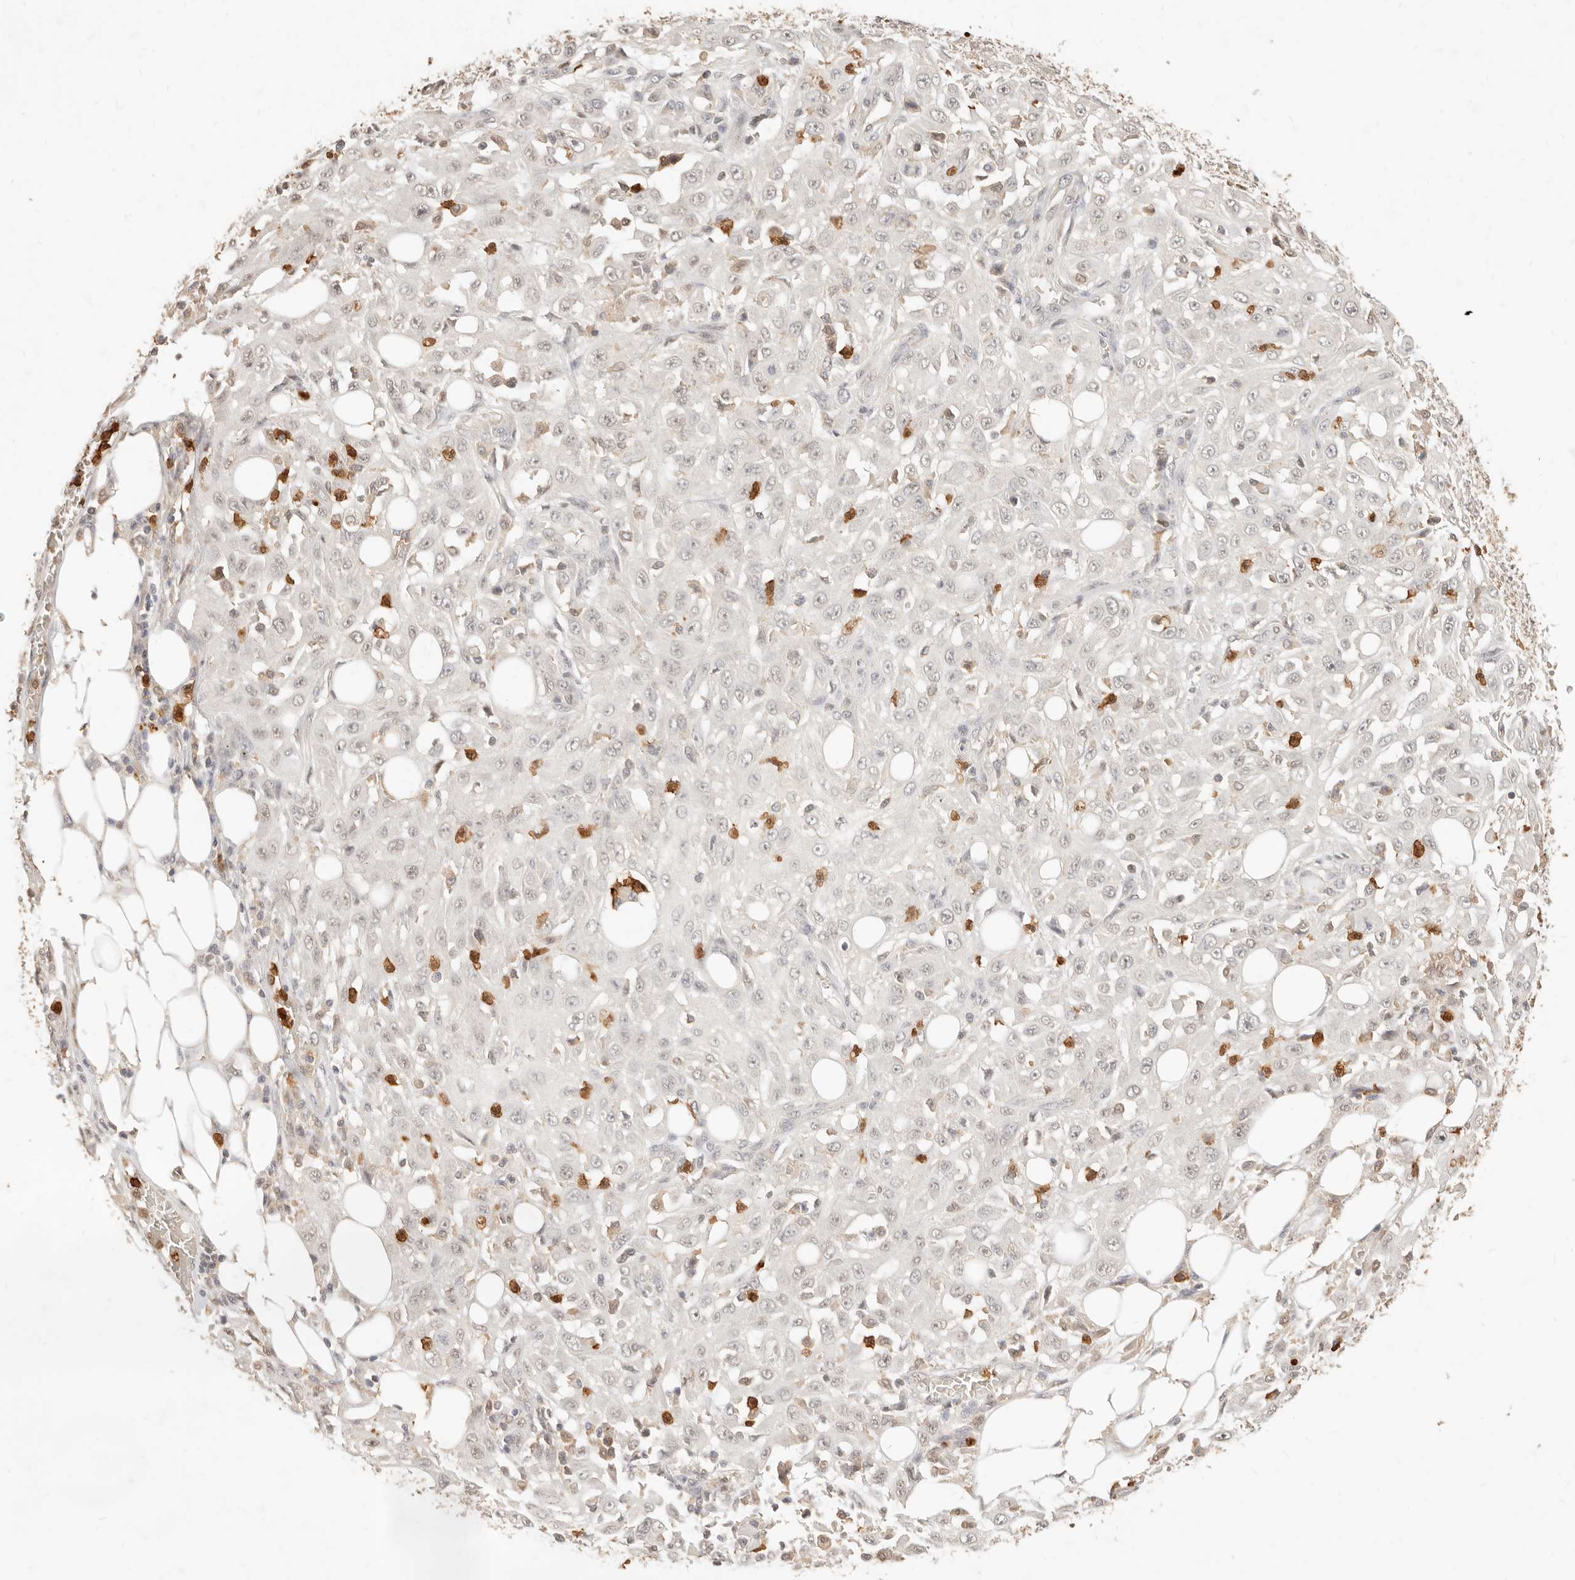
{"staining": {"intensity": "negative", "quantity": "none", "location": "none"}, "tissue": "skin cancer", "cell_type": "Tumor cells", "image_type": "cancer", "snomed": [{"axis": "morphology", "description": "Squamous cell carcinoma, NOS"}, {"axis": "morphology", "description": "Squamous cell carcinoma, metastatic, NOS"}, {"axis": "topography", "description": "Skin"}, {"axis": "topography", "description": "Lymph node"}], "caption": "Protein analysis of skin cancer (squamous cell carcinoma) exhibits no significant staining in tumor cells.", "gene": "TMTC2", "patient": {"sex": "male", "age": 75}}